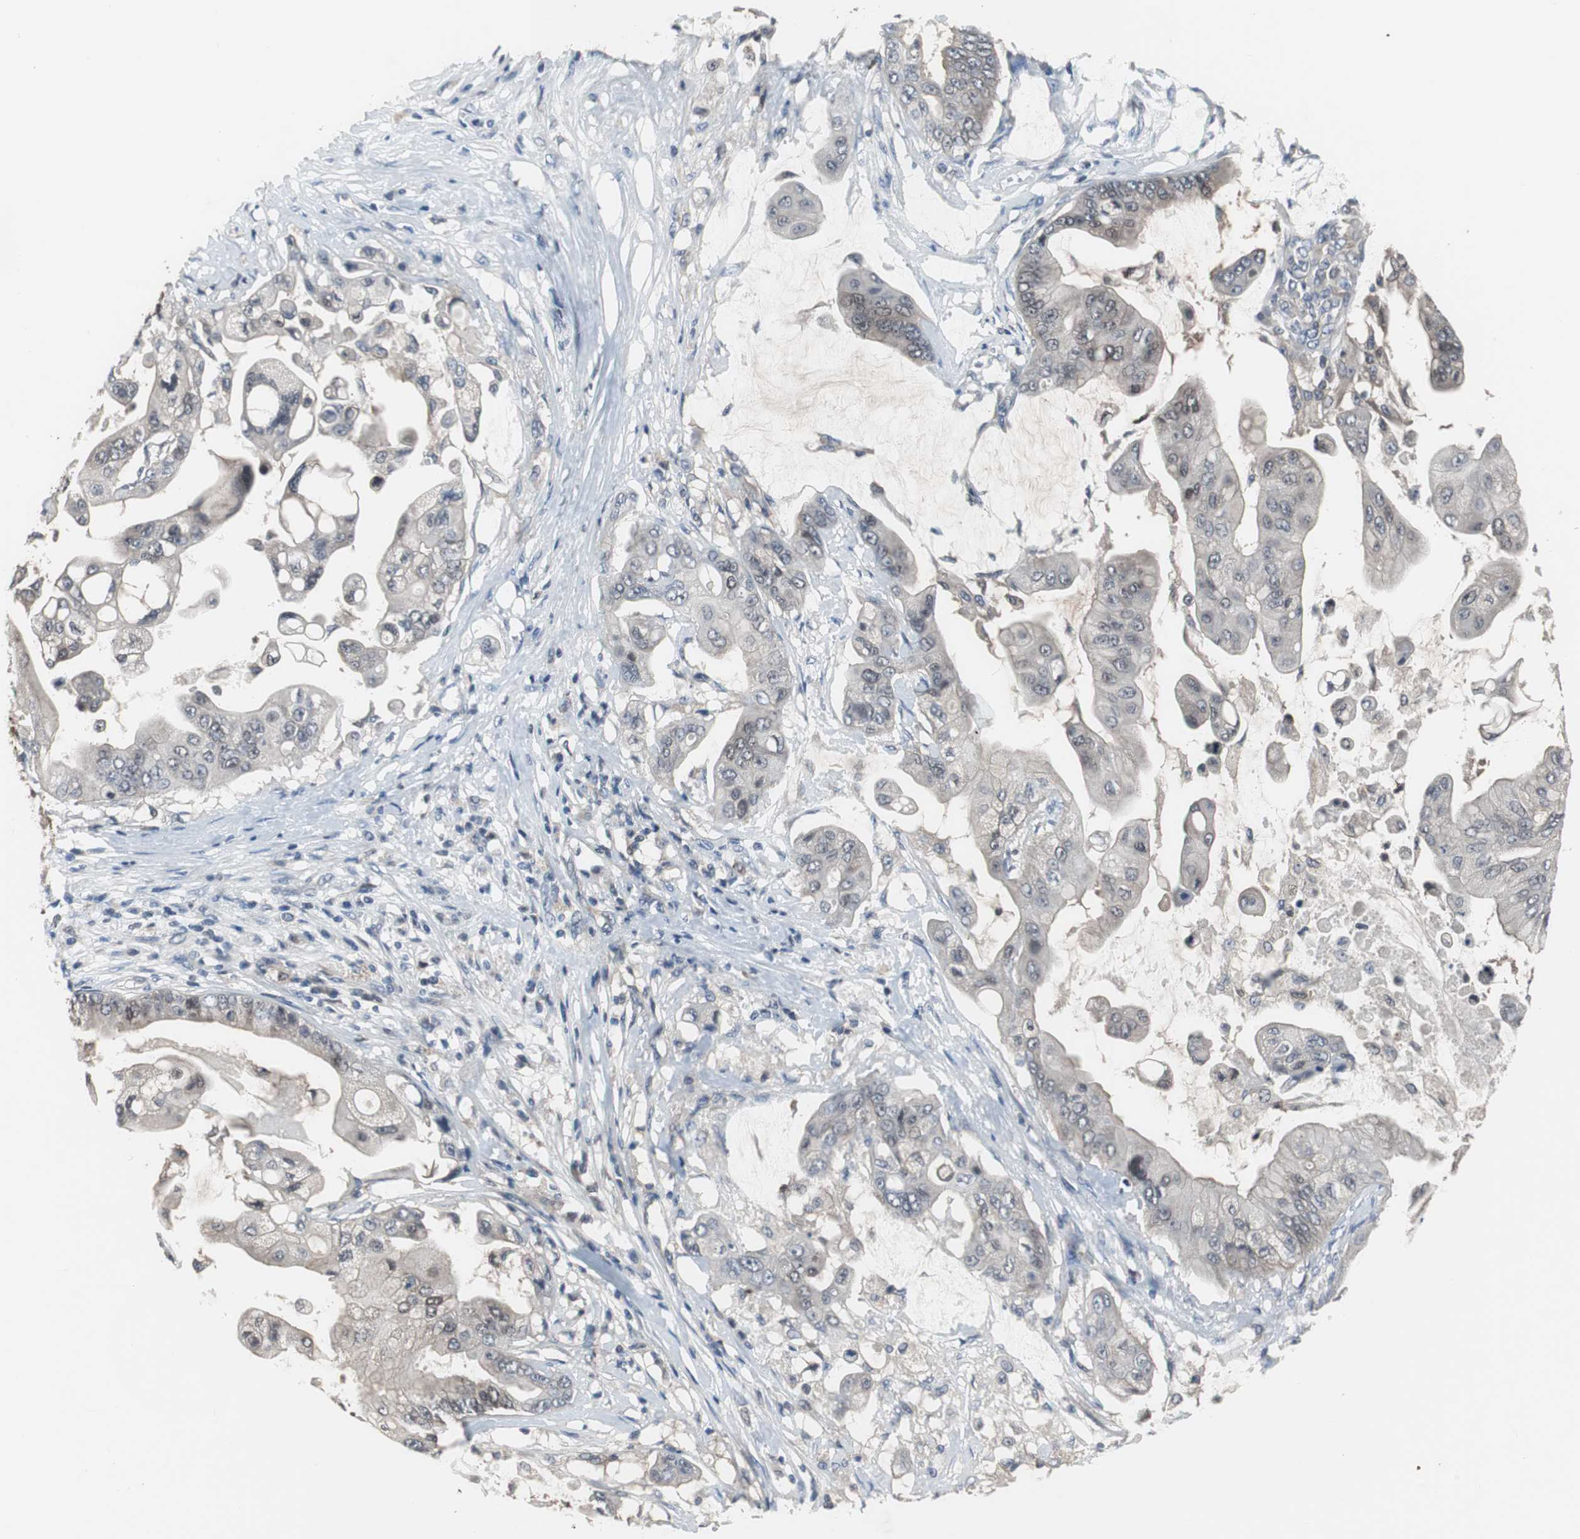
{"staining": {"intensity": "weak", "quantity": ">75%", "location": "cytoplasmic/membranous"}, "tissue": "pancreatic cancer", "cell_type": "Tumor cells", "image_type": "cancer", "snomed": [{"axis": "morphology", "description": "Adenocarcinoma, NOS"}, {"axis": "topography", "description": "Pancreas"}], "caption": "An IHC image of neoplastic tissue is shown. Protein staining in brown highlights weak cytoplasmic/membranous positivity in pancreatic adenocarcinoma within tumor cells.", "gene": "PAK1", "patient": {"sex": "female", "age": 75}}